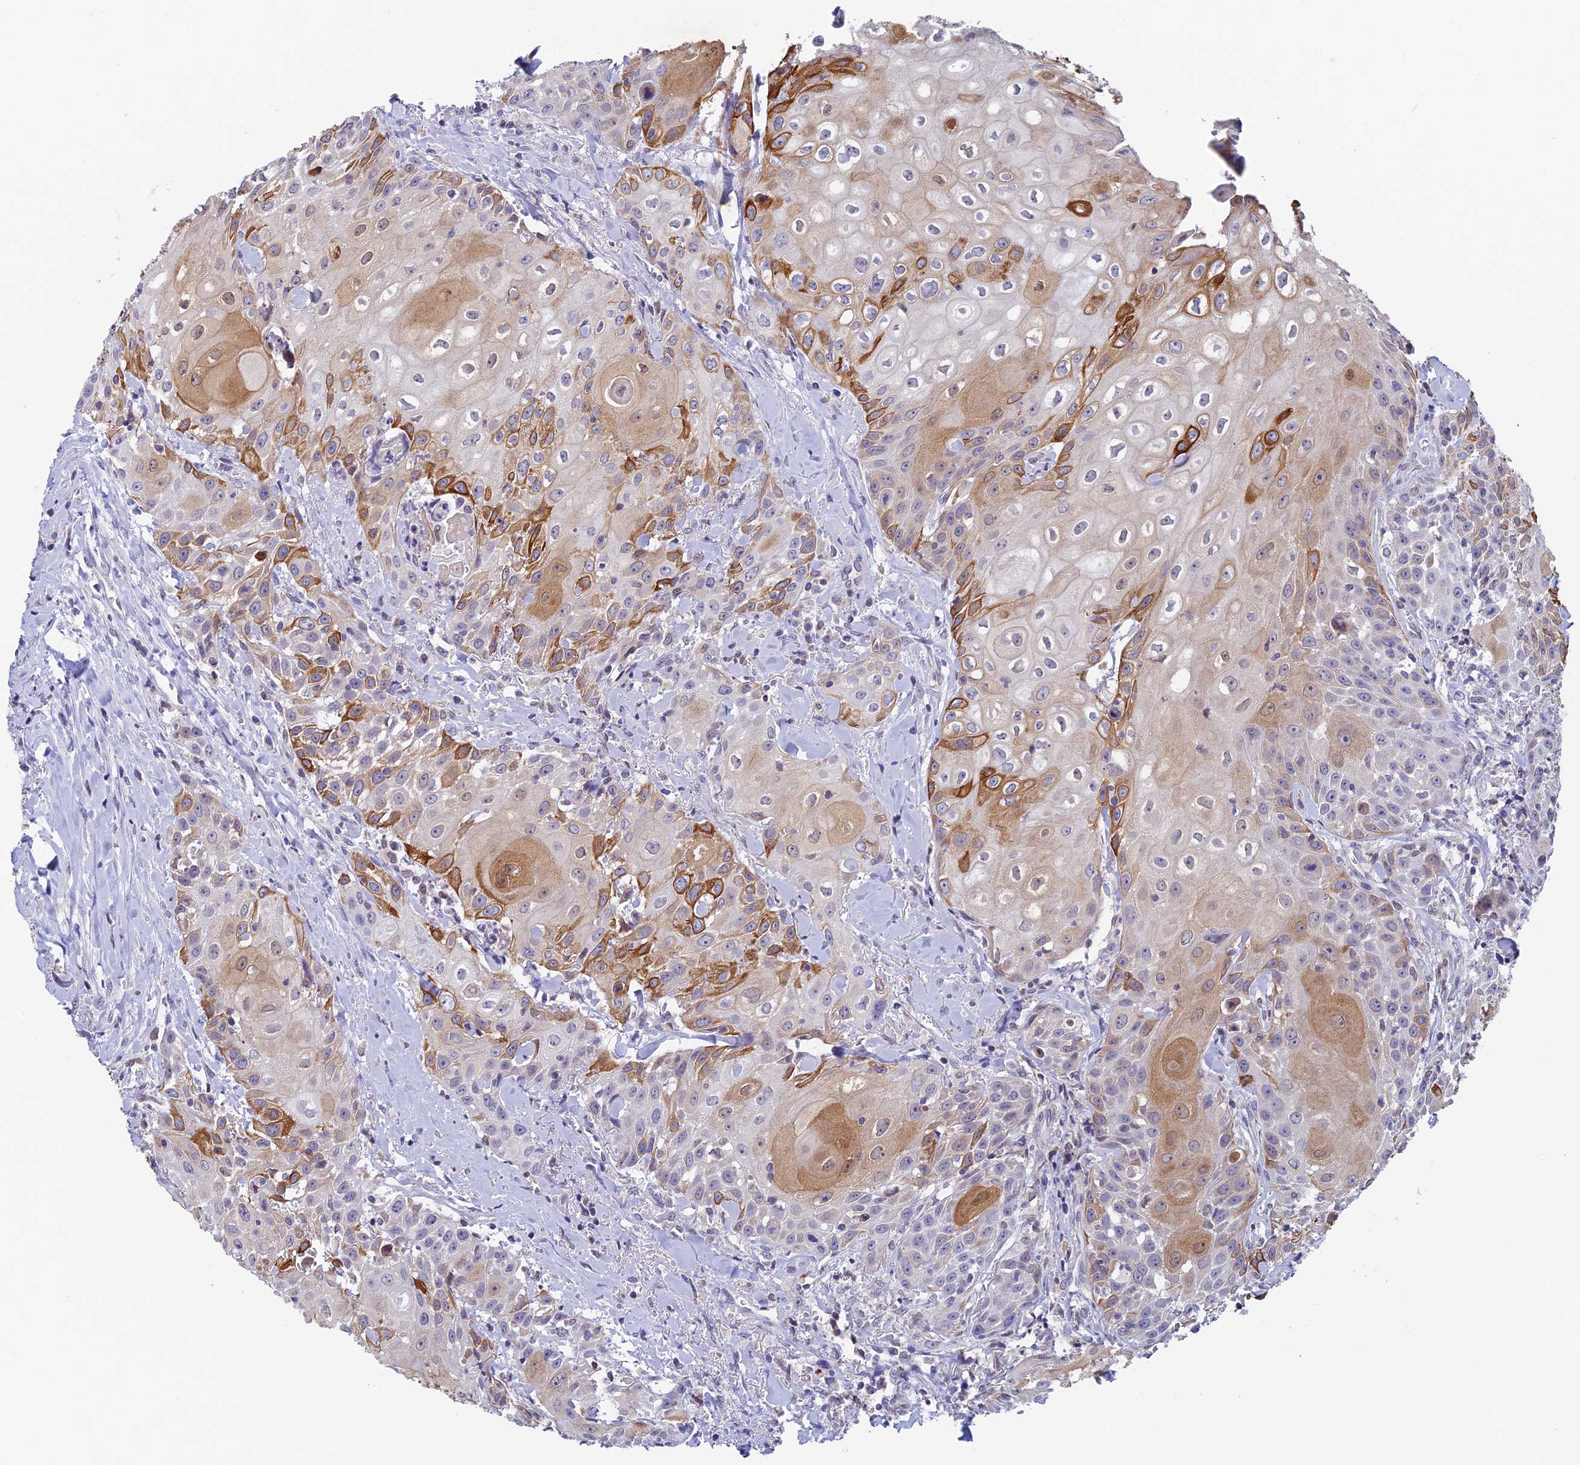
{"staining": {"intensity": "moderate", "quantity": "25%-75%", "location": "cytoplasmic/membranous"}, "tissue": "head and neck cancer", "cell_type": "Tumor cells", "image_type": "cancer", "snomed": [{"axis": "morphology", "description": "Squamous cell carcinoma, NOS"}, {"axis": "topography", "description": "Oral tissue"}, {"axis": "topography", "description": "Head-Neck"}], "caption": "Protein staining of head and neck cancer tissue exhibits moderate cytoplasmic/membranous staining in approximately 25%-75% of tumor cells.", "gene": "REXO5", "patient": {"sex": "female", "age": 82}}